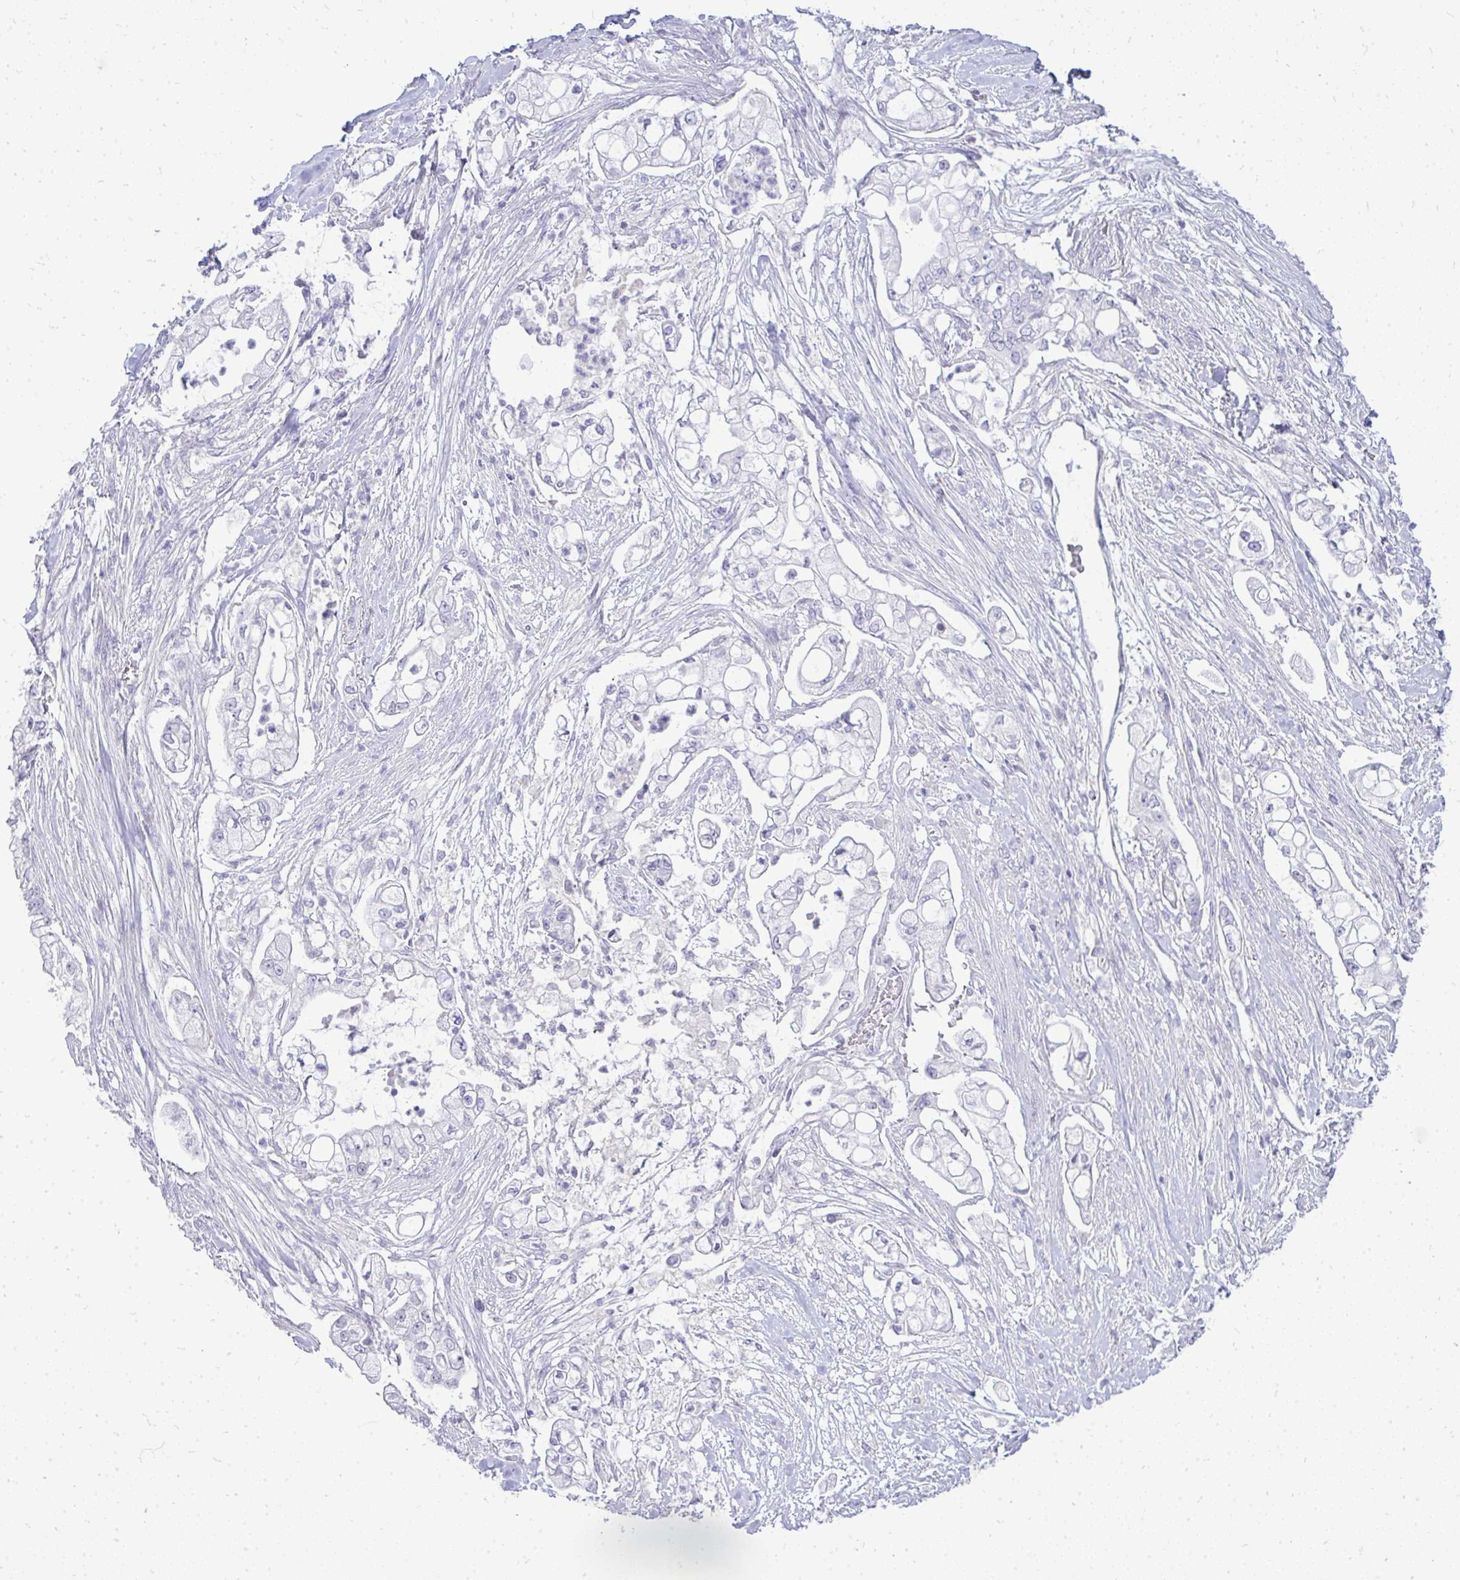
{"staining": {"intensity": "weak", "quantity": "25%-75%", "location": "nuclear"}, "tissue": "pancreatic cancer", "cell_type": "Tumor cells", "image_type": "cancer", "snomed": [{"axis": "morphology", "description": "Adenocarcinoma, NOS"}, {"axis": "topography", "description": "Pancreas"}], "caption": "This histopathology image displays IHC staining of pancreatic cancer (adenocarcinoma), with low weak nuclear positivity in about 25%-75% of tumor cells.", "gene": "OR8D1", "patient": {"sex": "female", "age": 69}}